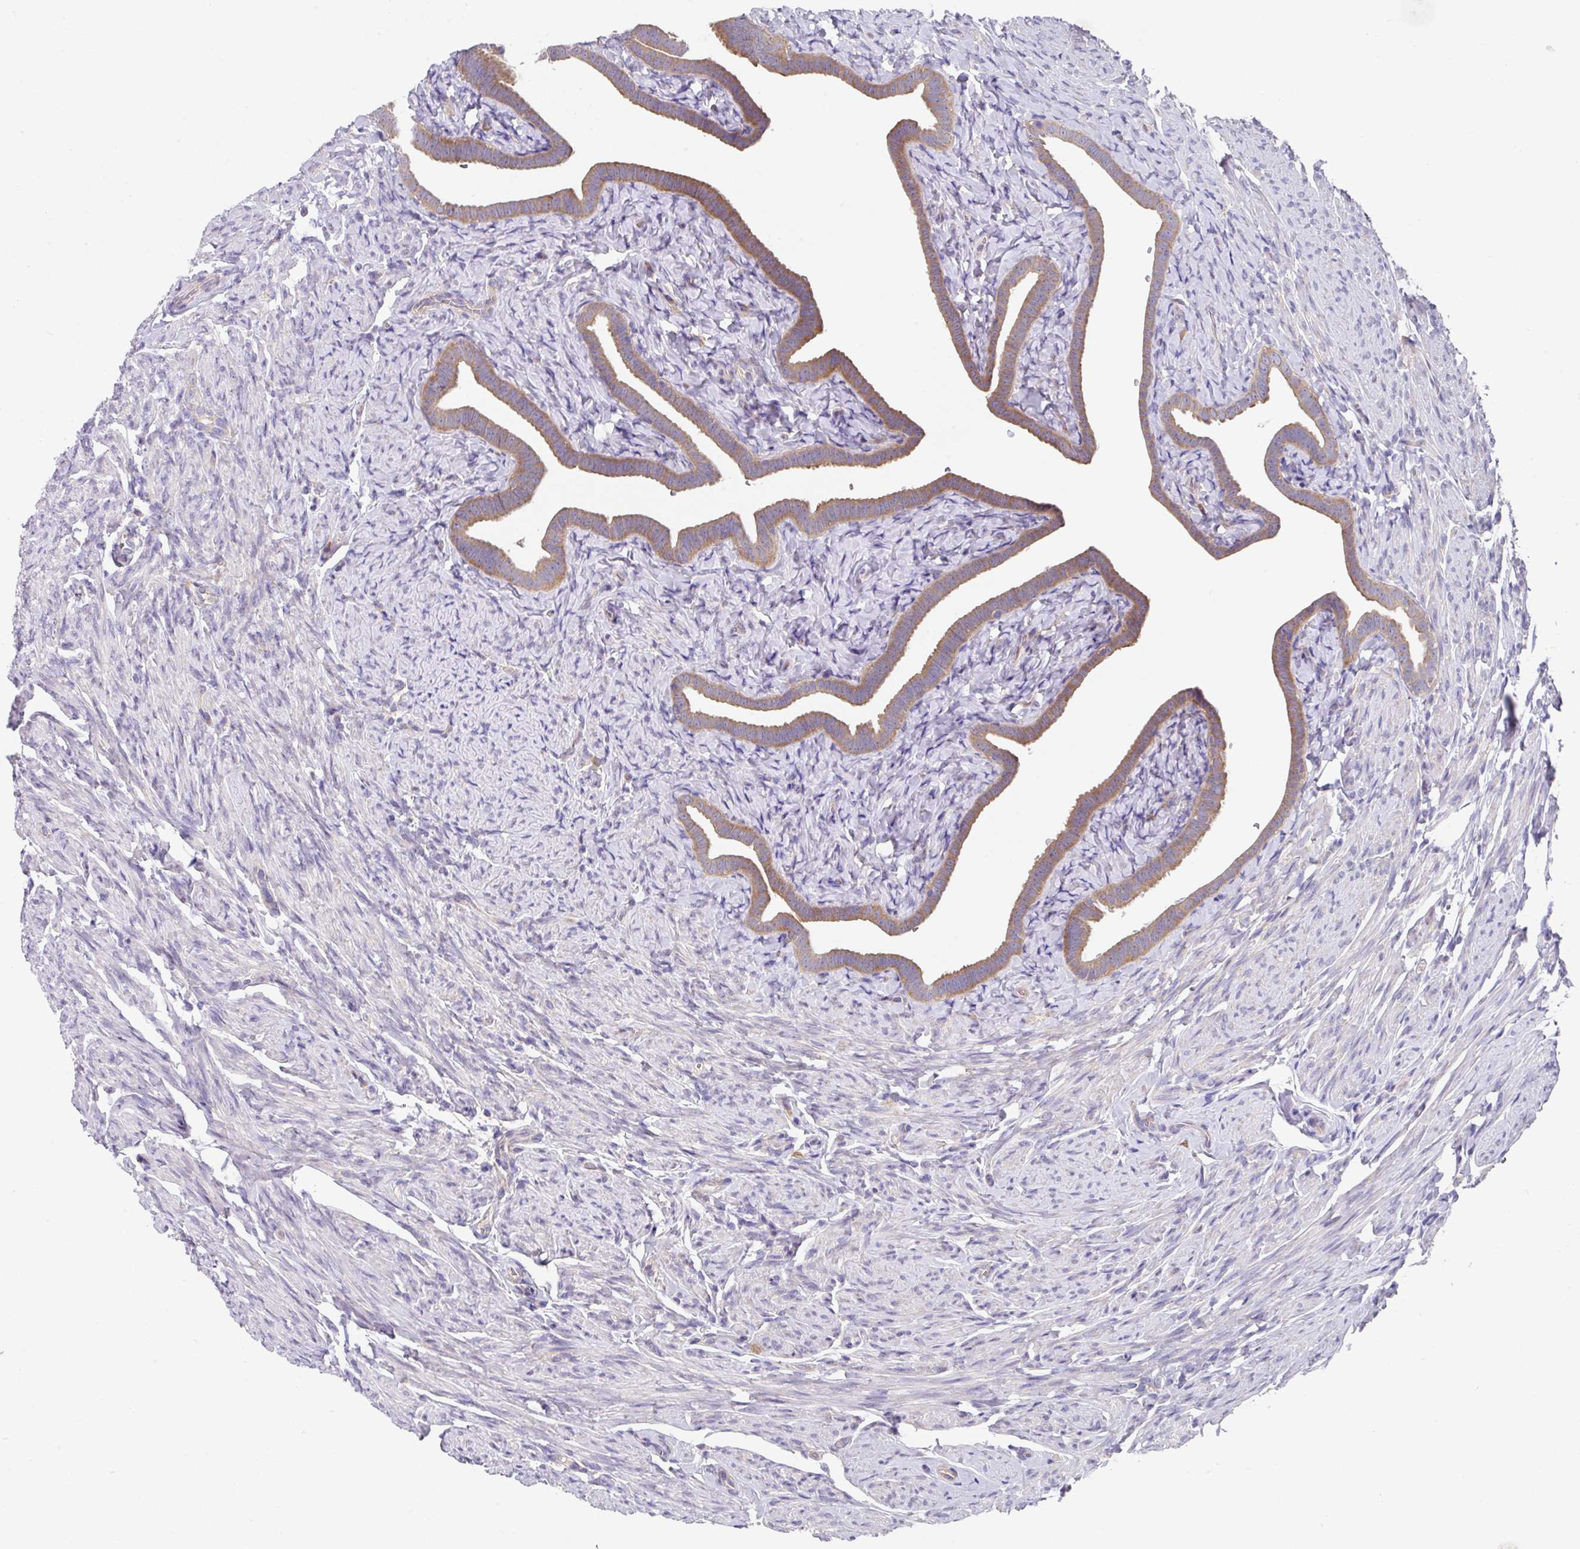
{"staining": {"intensity": "moderate", "quantity": ">75%", "location": "cytoplasmic/membranous"}, "tissue": "fallopian tube", "cell_type": "Glandular cells", "image_type": "normal", "snomed": [{"axis": "morphology", "description": "Normal tissue, NOS"}, {"axis": "topography", "description": "Fallopian tube"}], "caption": "Immunohistochemical staining of benign human fallopian tube shows moderate cytoplasmic/membranous protein positivity in approximately >75% of glandular cells.", "gene": "EIF4B", "patient": {"sex": "female", "age": 69}}